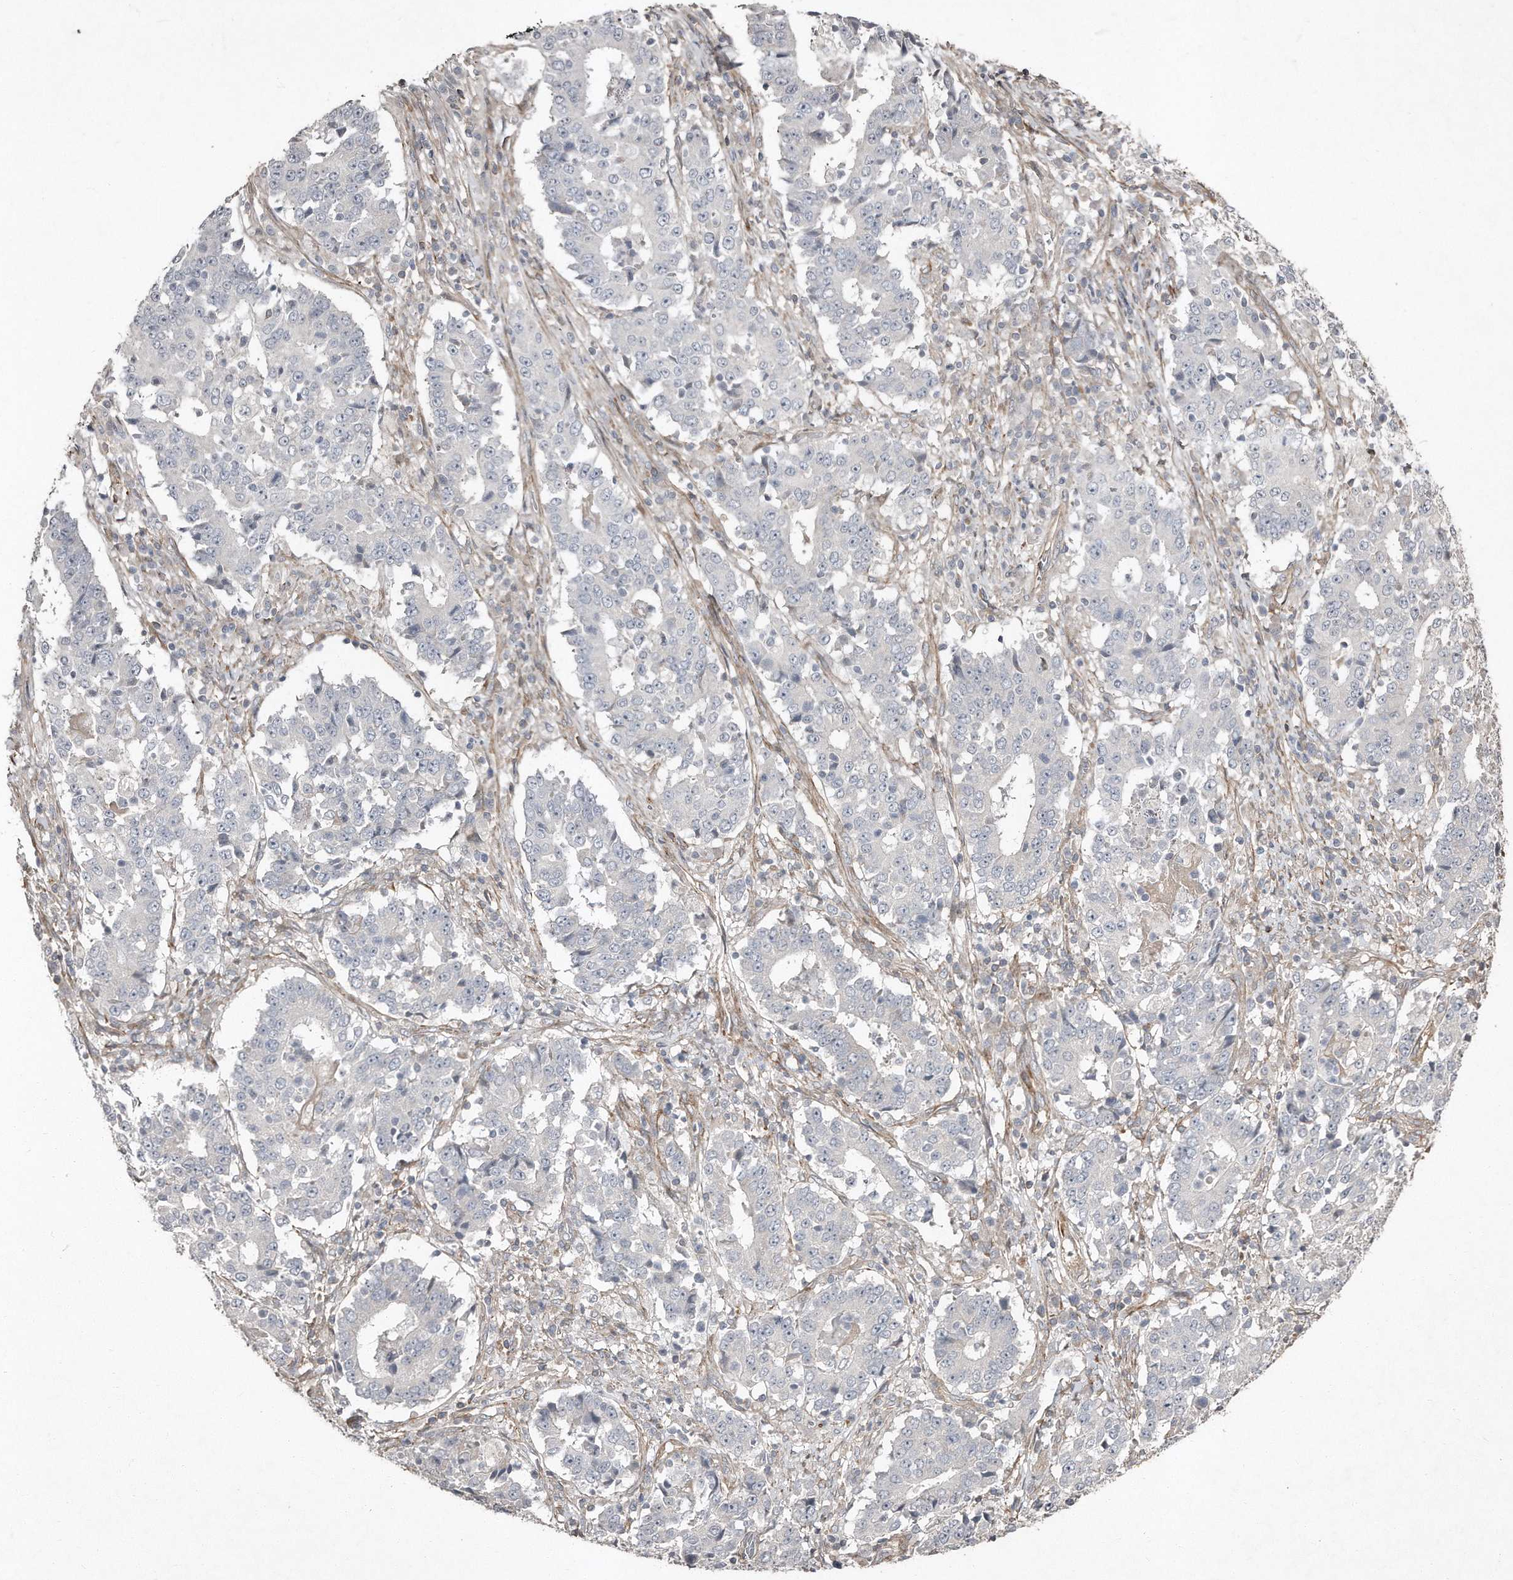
{"staining": {"intensity": "negative", "quantity": "none", "location": "none"}, "tissue": "stomach cancer", "cell_type": "Tumor cells", "image_type": "cancer", "snomed": [{"axis": "morphology", "description": "Adenocarcinoma, NOS"}, {"axis": "topography", "description": "Stomach"}], "caption": "The image exhibits no significant positivity in tumor cells of stomach cancer.", "gene": "SNAP47", "patient": {"sex": "male", "age": 59}}